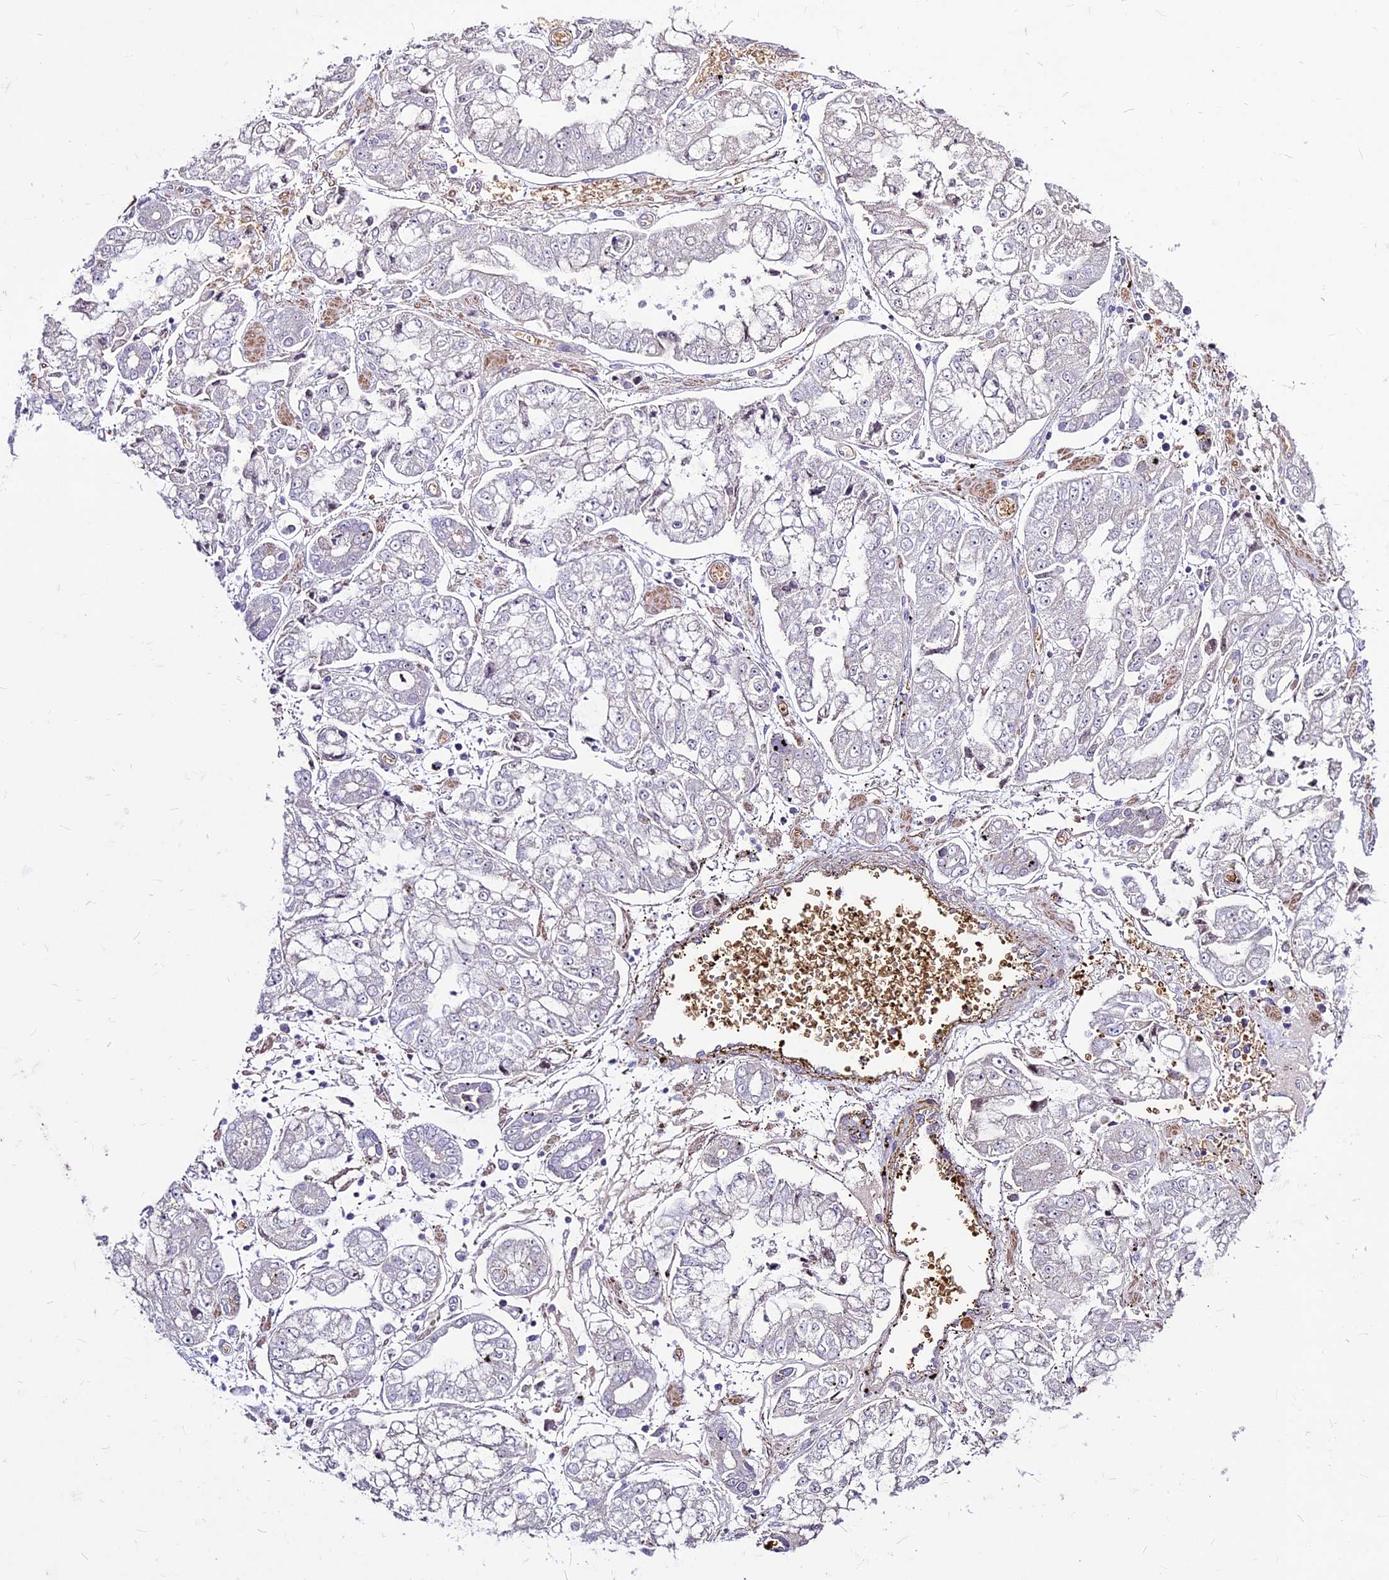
{"staining": {"intensity": "negative", "quantity": "none", "location": "none"}, "tissue": "stomach cancer", "cell_type": "Tumor cells", "image_type": "cancer", "snomed": [{"axis": "morphology", "description": "Adenocarcinoma, NOS"}, {"axis": "topography", "description": "Stomach"}], "caption": "High magnification brightfield microscopy of adenocarcinoma (stomach) stained with DAB (brown) and counterstained with hematoxylin (blue): tumor cells show no significant staining. Brightfield microscopy of immunohistochemistry (IHC) stained with DAB (brown) and hematoxylin (blue), captured at high magnification.", "gene": "SUSD3", "patient": {"sex": "male", "age": 76}}